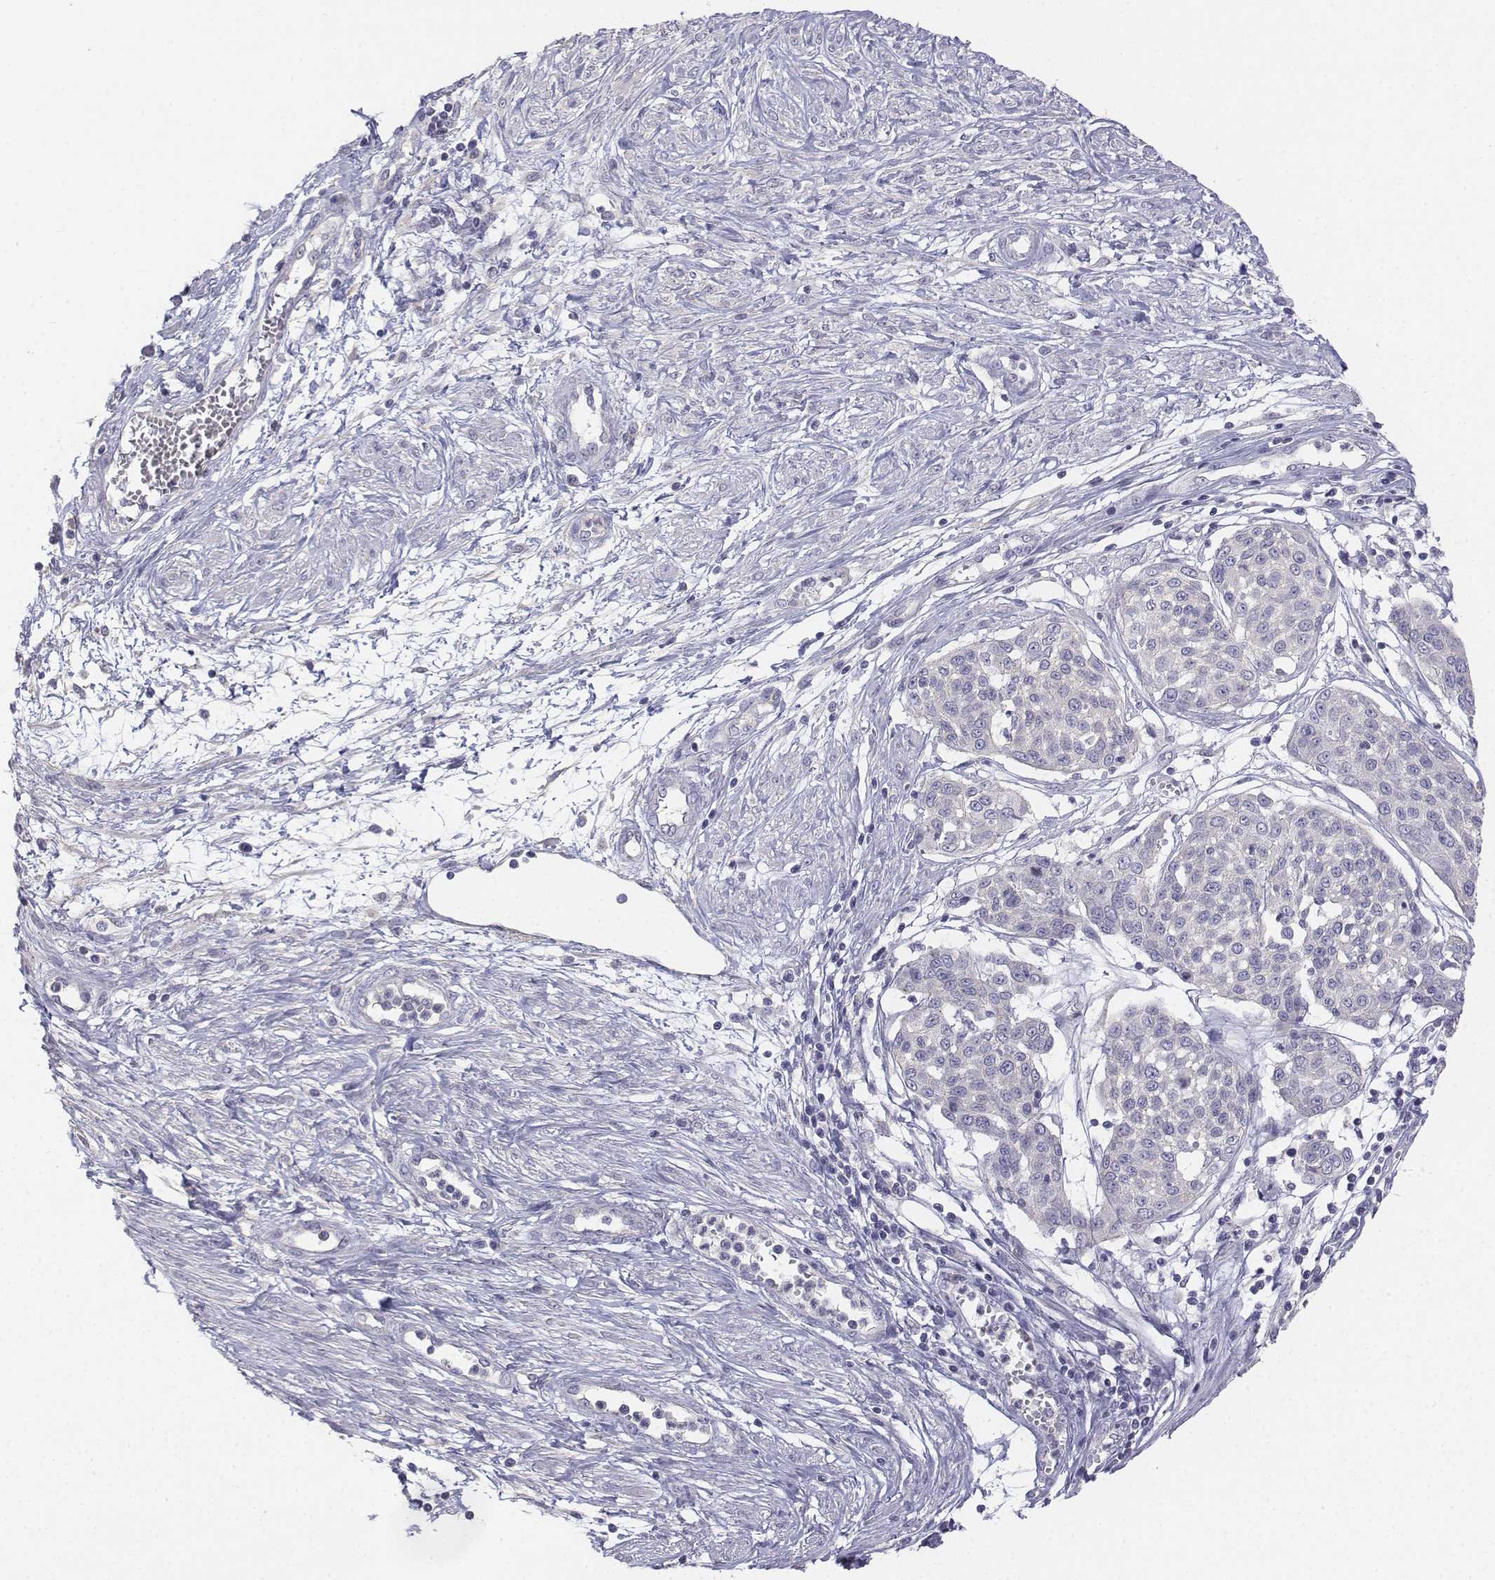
{"staining": {"intensity": "negative", "quantity": "none", "location": "none"}, "tissue": "cervical cancer", "cell_type": "Tumor cells", "image_type": "cancer", "snomed": [{"axis": "morphology", "description": "Squamous cell carcinoma, NOS"}, {"axis": "topography", "description": "Cervix"}], "caption": "An image of human squamous cell carcinoma (cervical) is negative for staining in tumor cells.", "gene": "LGSN", "patient": {"sex": "female", "age": 34}}